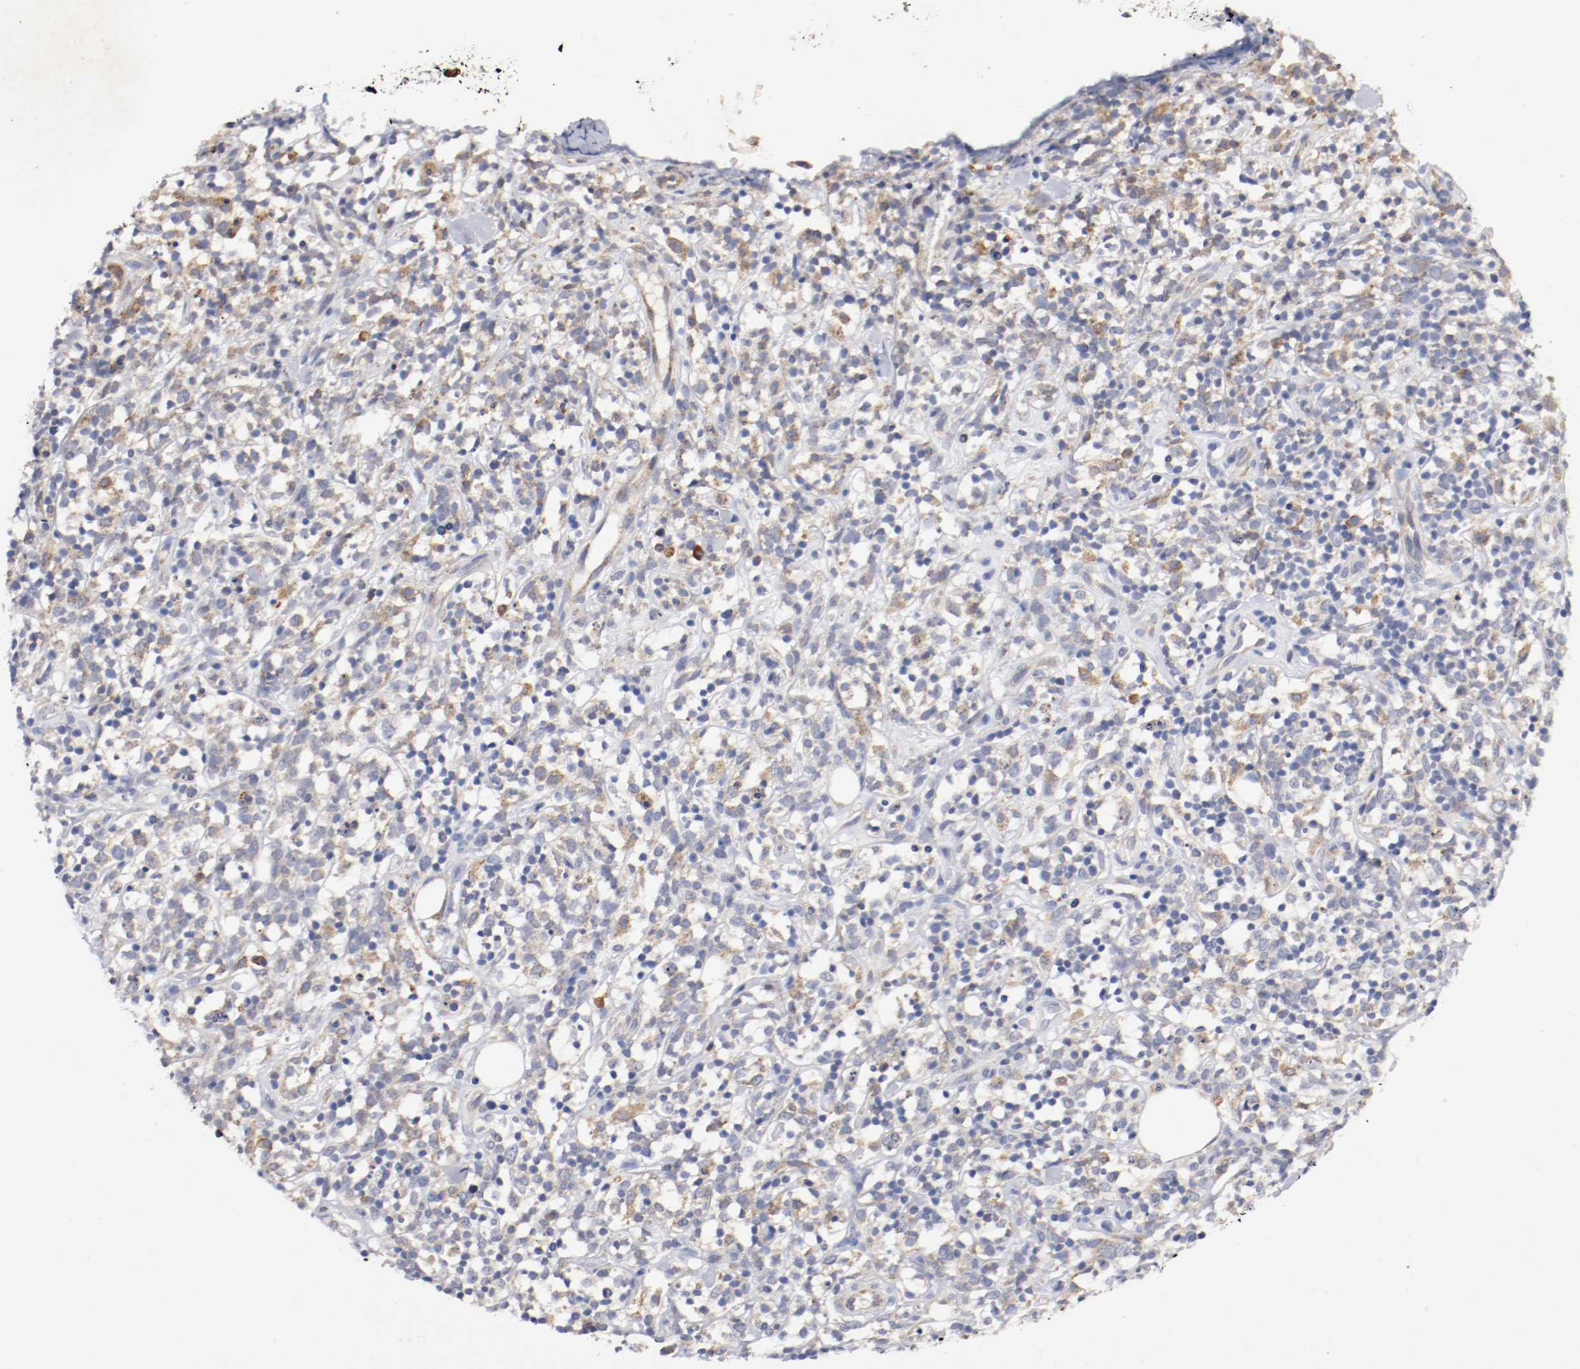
{"staining": {"intensity": "weak", "quantity": "25%-75%", "location": "cytoplasmic/membranous"}, "tissue": "lymphoma", "cell_type": "Tumor cells", "image_type": "cancer", "snomed": [{"axis": "morphology", "description": "Malignant lymphoma, non-Hodgkin's type, High grade"}, {"axis": "topography", "description": "Lymph node"}], "caption": "High-power microscopy captured an immunohistochemistry image of malignant lymphoma, non-Hodgkin's type (high-grade), revealing weak cytoplasmic/membranous positivity in approximately 25%-75% of tumor cells.", "gene": "TRAF2", "patient": {"sex": "female", "age": 73}}